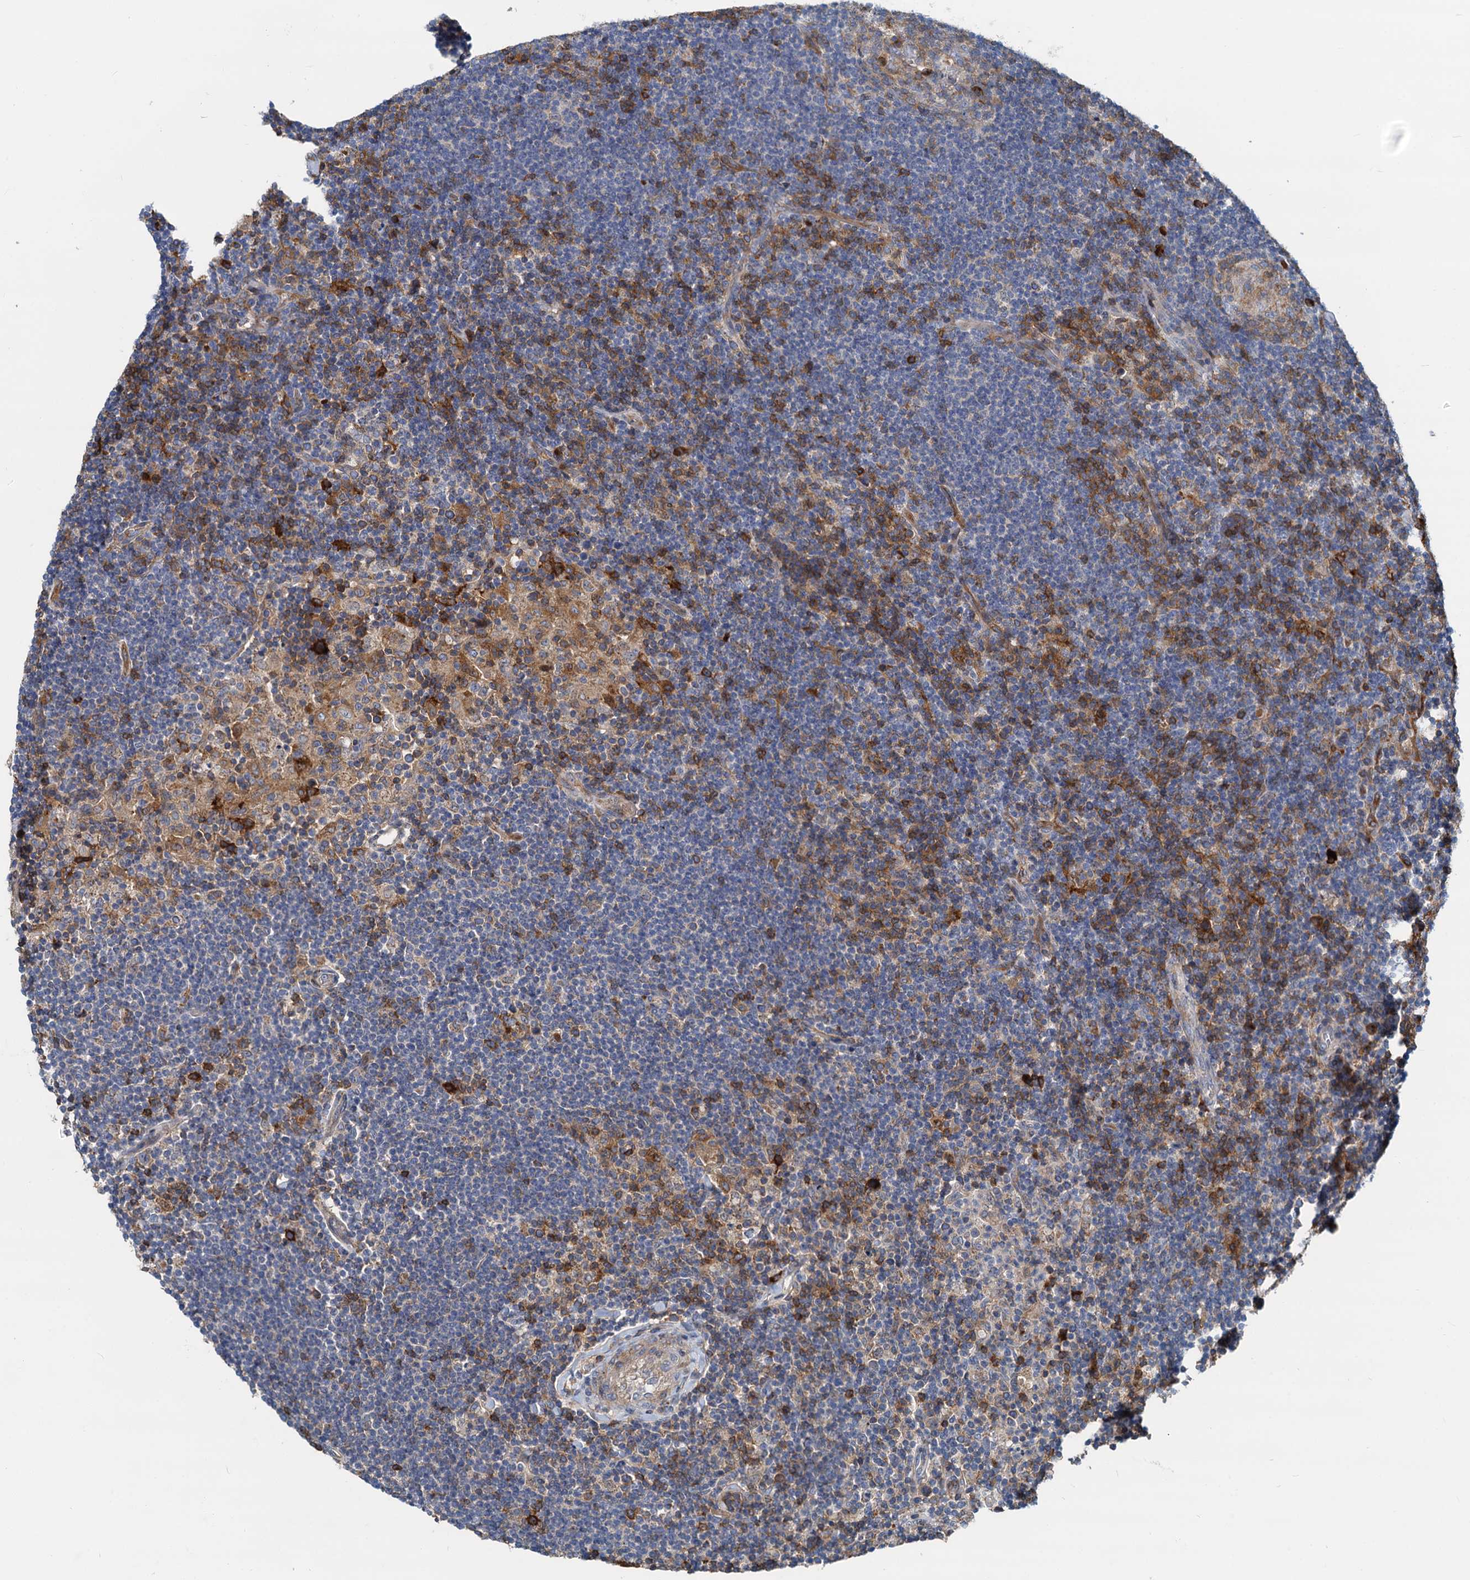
{"staining": {"intensity": "negative", "quantity": "none", "location": "none"}, "tissue": "lymphoma", "cell_type": "Tumor cells", "image_type": "cancer", "snomed": [{"axis": "morphology", "description": "Hodgkin's disease, NOS"}, {"axis": "topography", "description": "Lymph node"}], "caption": "Human Hodgkin's disease stained for a protein using IHC demonstrates no expression in tumor cells.", "gene": "LNX2", "patient": {"sex": "female", "age": 57}}